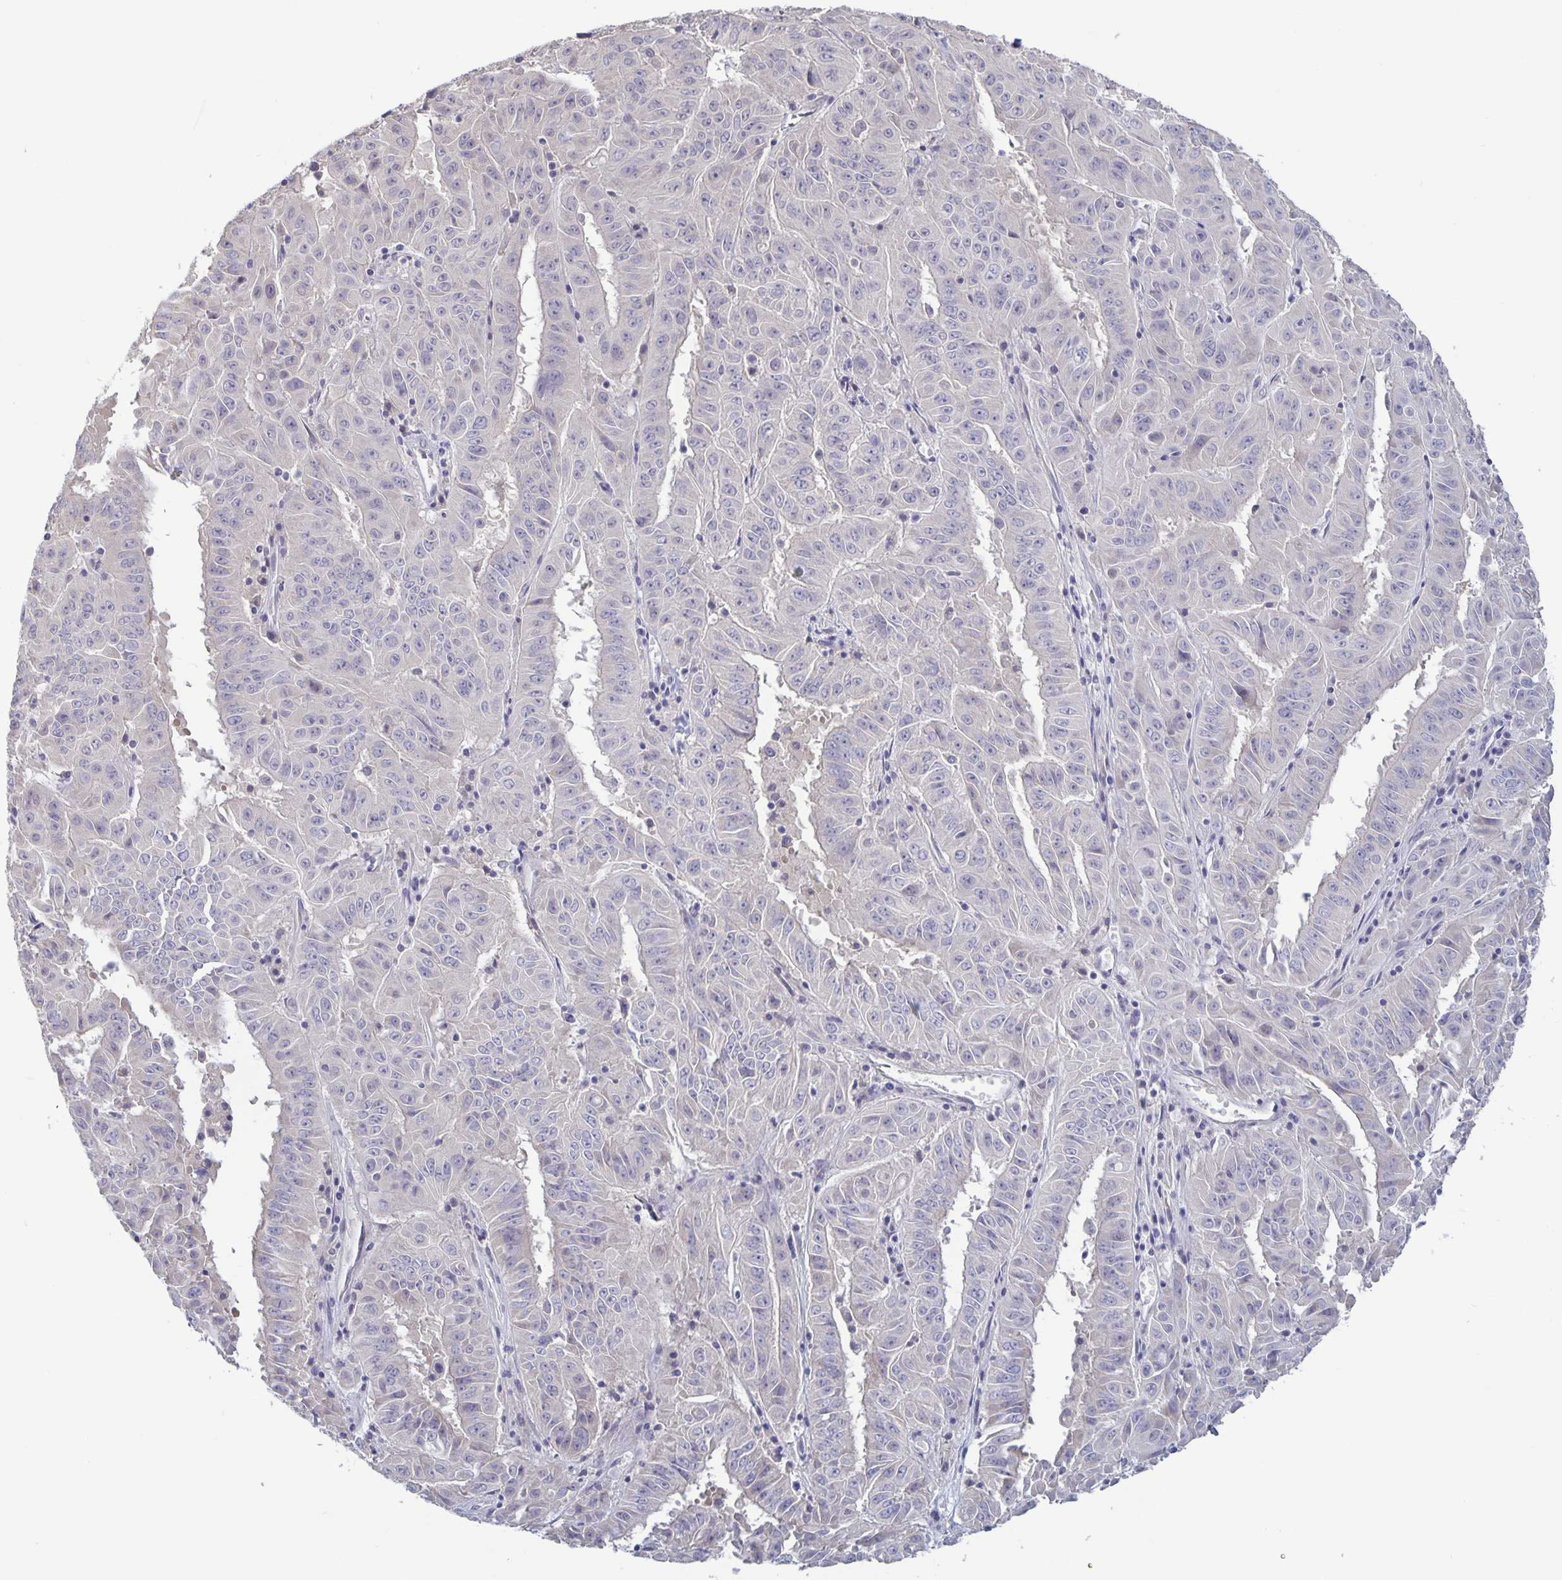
{"staining": {"intensity": "negative", "quantity": "none", "location": "none"}, "tissue": "pancreatic cancer", "cell_type": "Tumor cells", "image_type": "cancer", "snomed": [{"axis": "morphology", "description": "Adenocarcinoma, NOS"}, {"axis": "topography", "description": "Pancreas"}], "caption": "This histopathology image is of pancreatic cancer stained with immunohistochemistry (IHC) to label a protein in brown with the nuclei are counter-stained blue. There is no staining in tumor cells.", "gene": "PLCB3", "patient": {"sex": "male", "age": 63}}